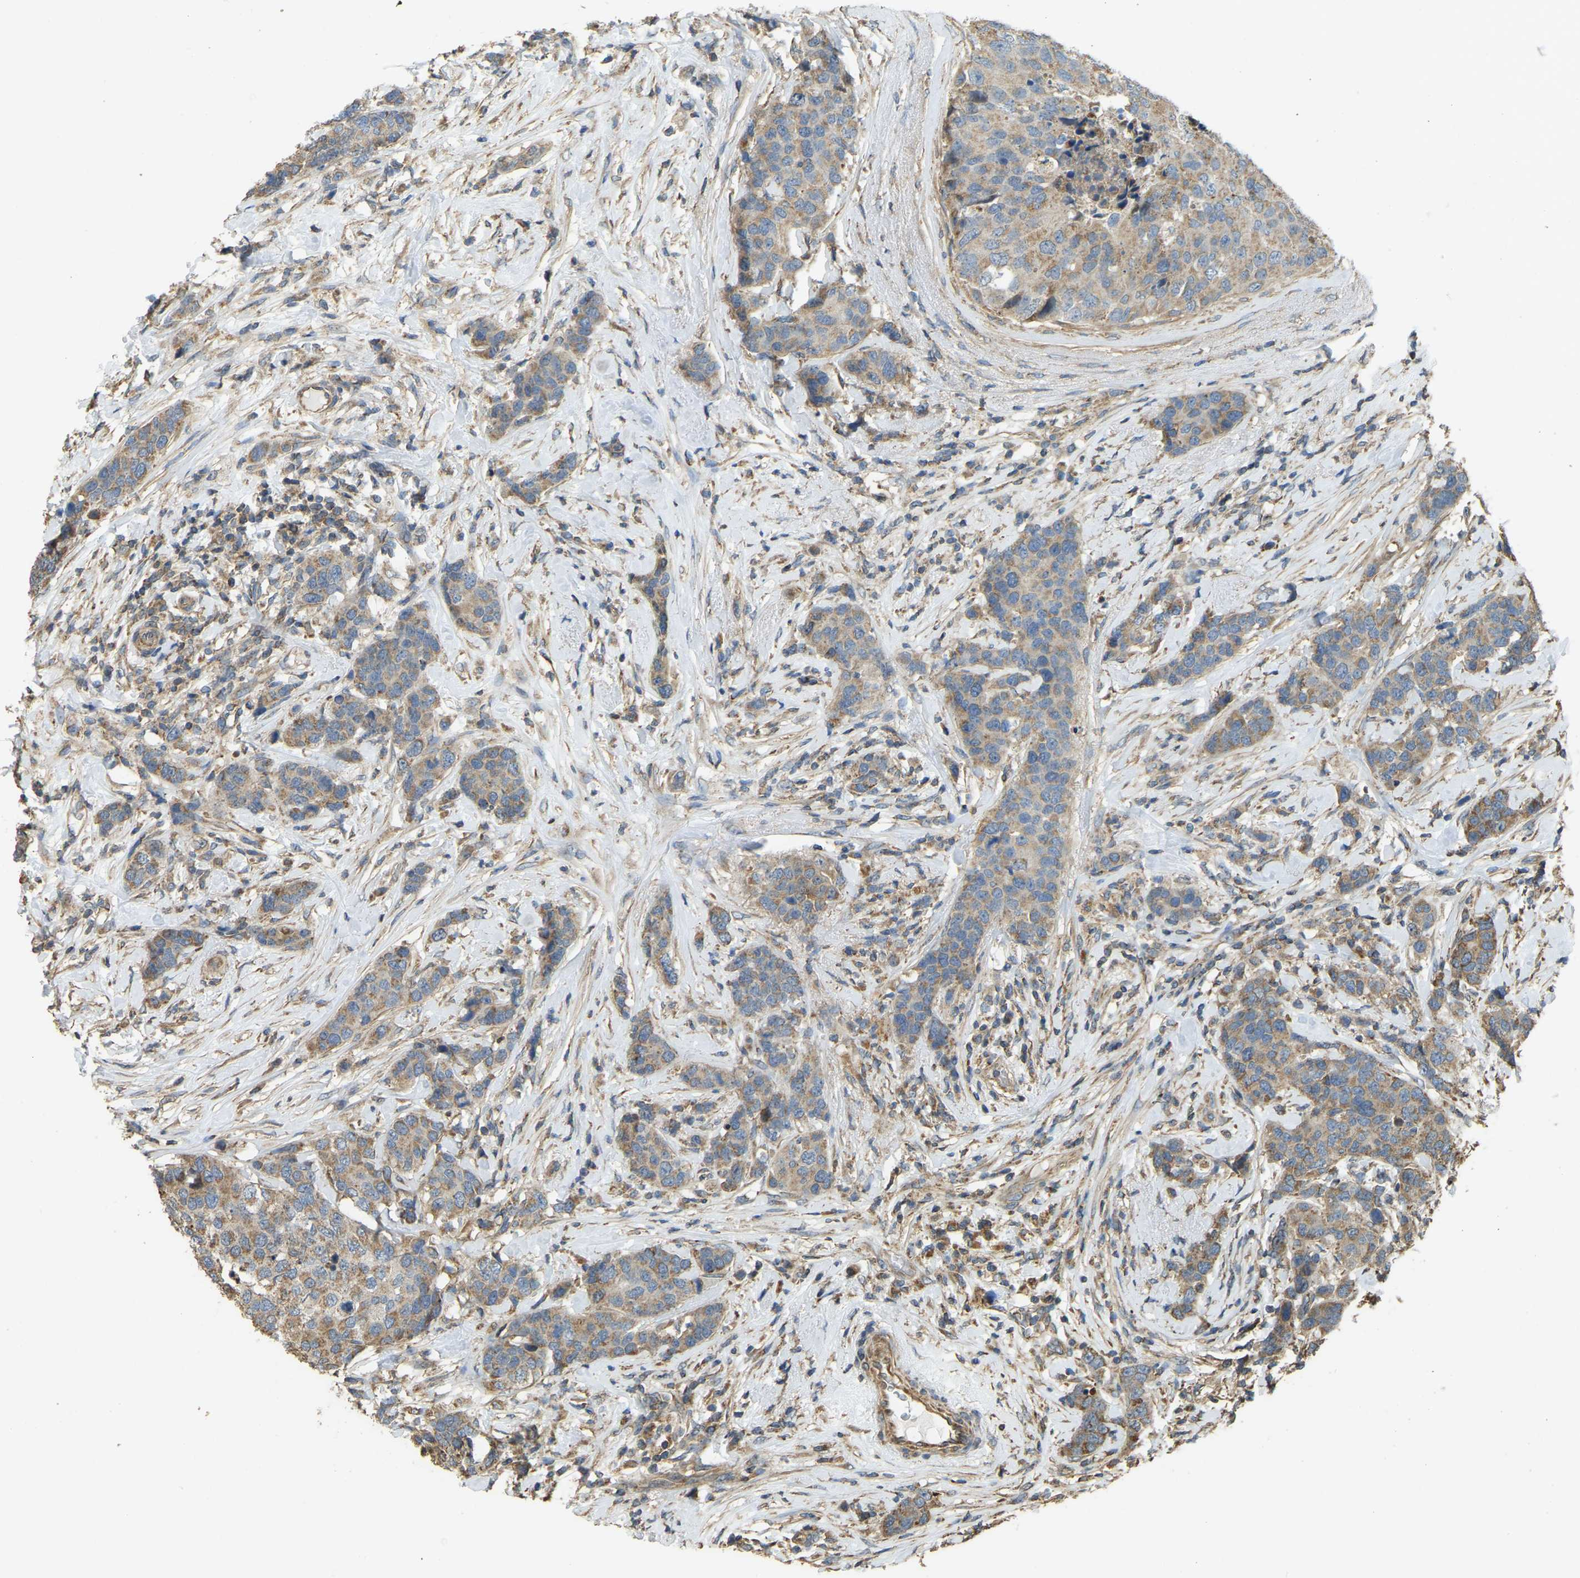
{"staining": {"intensity": "moderate", "quantity": ">75%", "location": "cytoplasmic/membranous"}, "tissue": "breast cancer", "cell_type": "Tumor cells", "image_type": "cancer", "snomed": [{"axis": "morphology", "description": "Lobular carcinoma"}, {"axis": "topography", "description": "Breast"}], "caption": "Tumor cells reveal moderate cytoplasmic/membranous expression in about >75% of cells in breast lobular carcinoma.", "gene": "GNG2", "patient": {"sex": "female", "age": 59}}